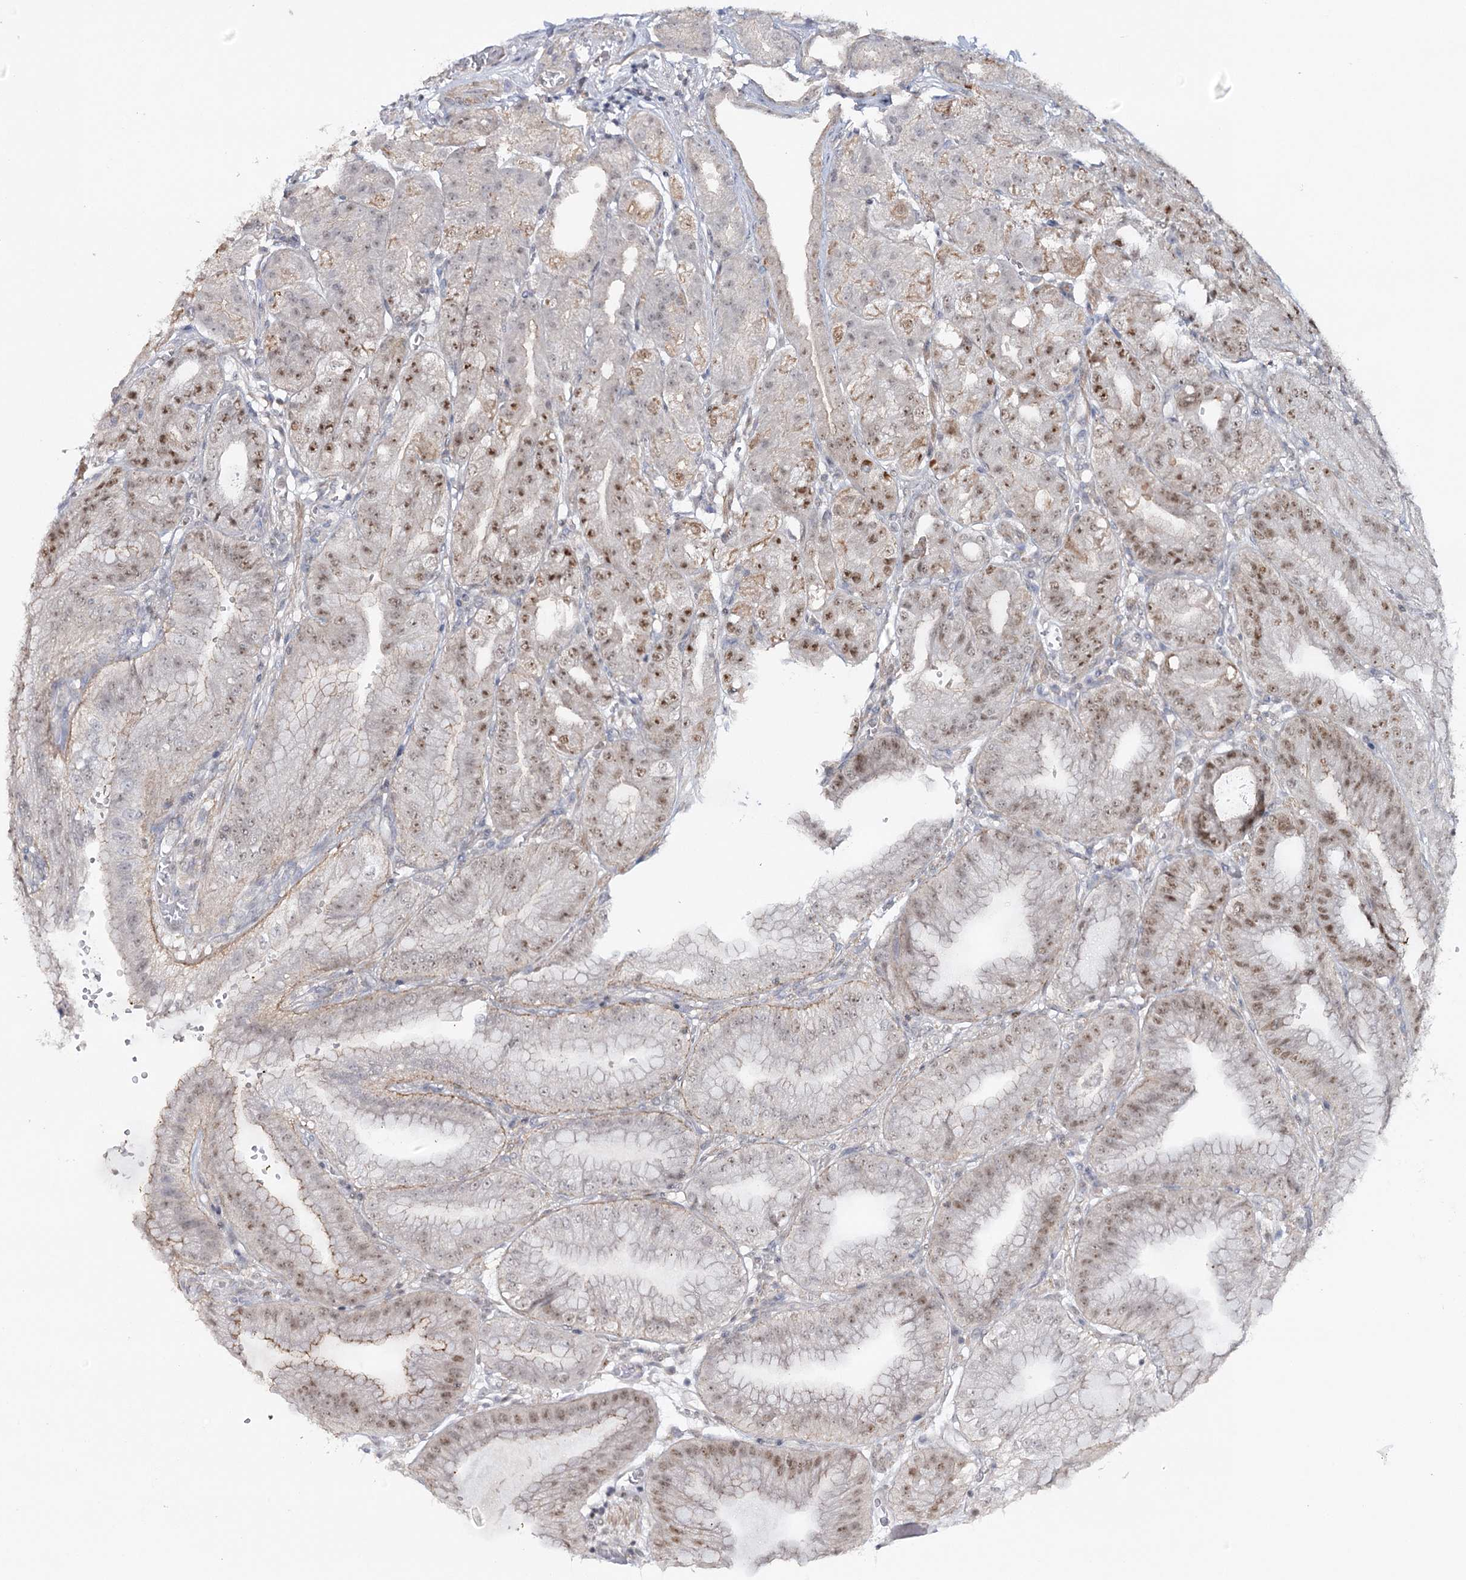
{"staining": {"intensity": "moderate", "quantity": "25%-75%", "location": "cytoplasmic/membranous,nuclear"}, "tissue": "stomach", "cell_type": "Glandular cells", "image_type": "normal", "snomed": [{"axis": "morphology", "description": "Normal tissue, NOS"}, {"axis": "topography", "description": "Stomach, upper"}, {"axis": "topography", "description": "Stomach, lower"}], "caption": "IHC micrograph of unremarkable stomach stained for a protein (brown), which reveals medium levels of moderate cytoplasmic/membranous,nuclear staining in approximately 25%-75% of glandular cells.", "gene": "ZC3H8", "patient": {"sex": "male", "age": 71}}